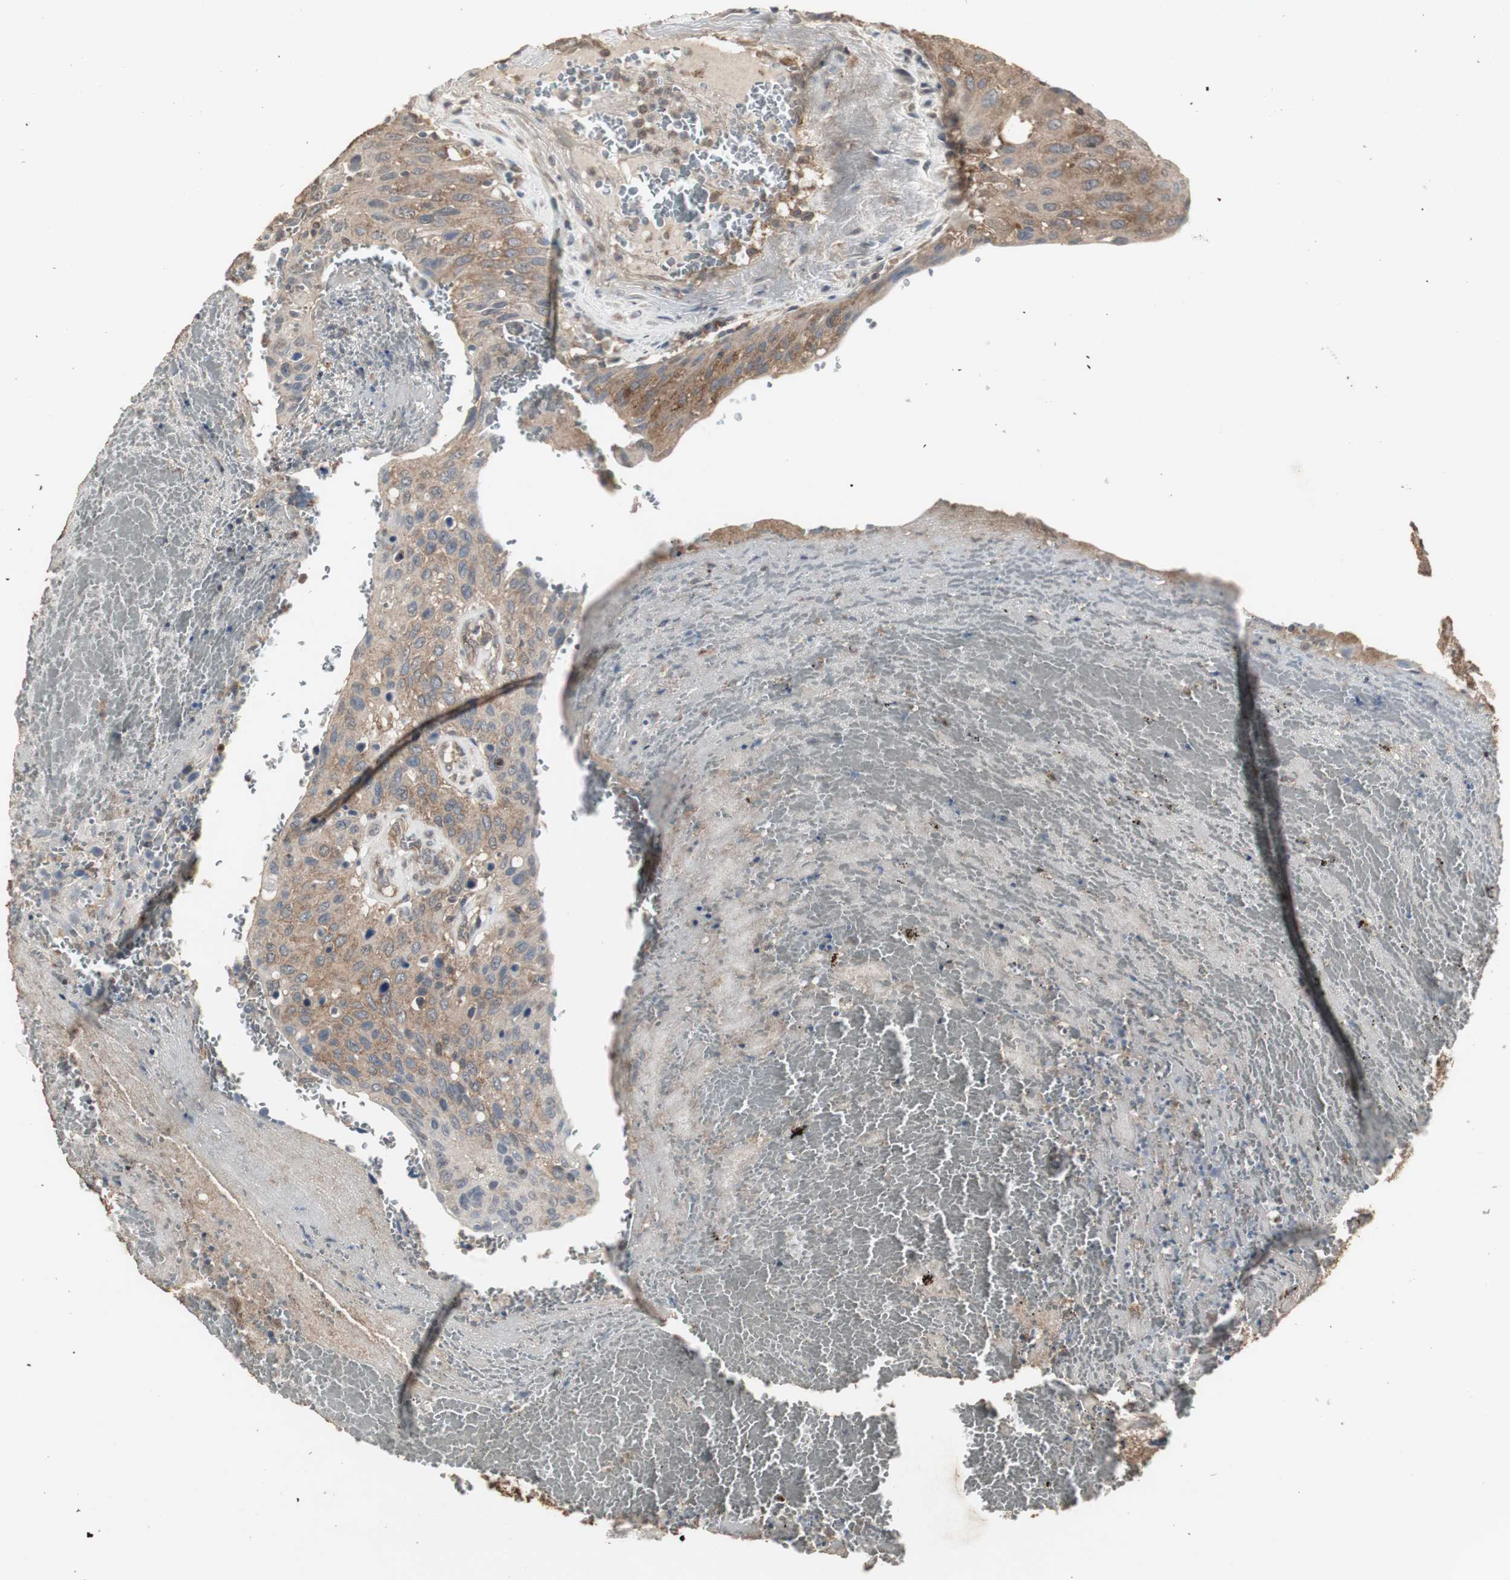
{"staining": {"intensity": "weak", "quantity": ">75%", "location": "cytoplasmic/membranous"}, "tissue": "urothelial cancer", "cell_type": "Tumor cells", "image_type": "cancer", "snomed": [{"axis": "morphology", "description": "Urothelial carcinoma, High grade"}, {"axis": "topography", "description": "Urinary bladder"}], "caption": "This micrograph shows immunohistochemistry (IHC) staining of human urothelial carcinoma (high-grade), with low weak cytoplasmic/membranous staining in about >75% of tumor cells.", "gene": "HPRT1", "patient": {"sex": "male", "age": 66}}